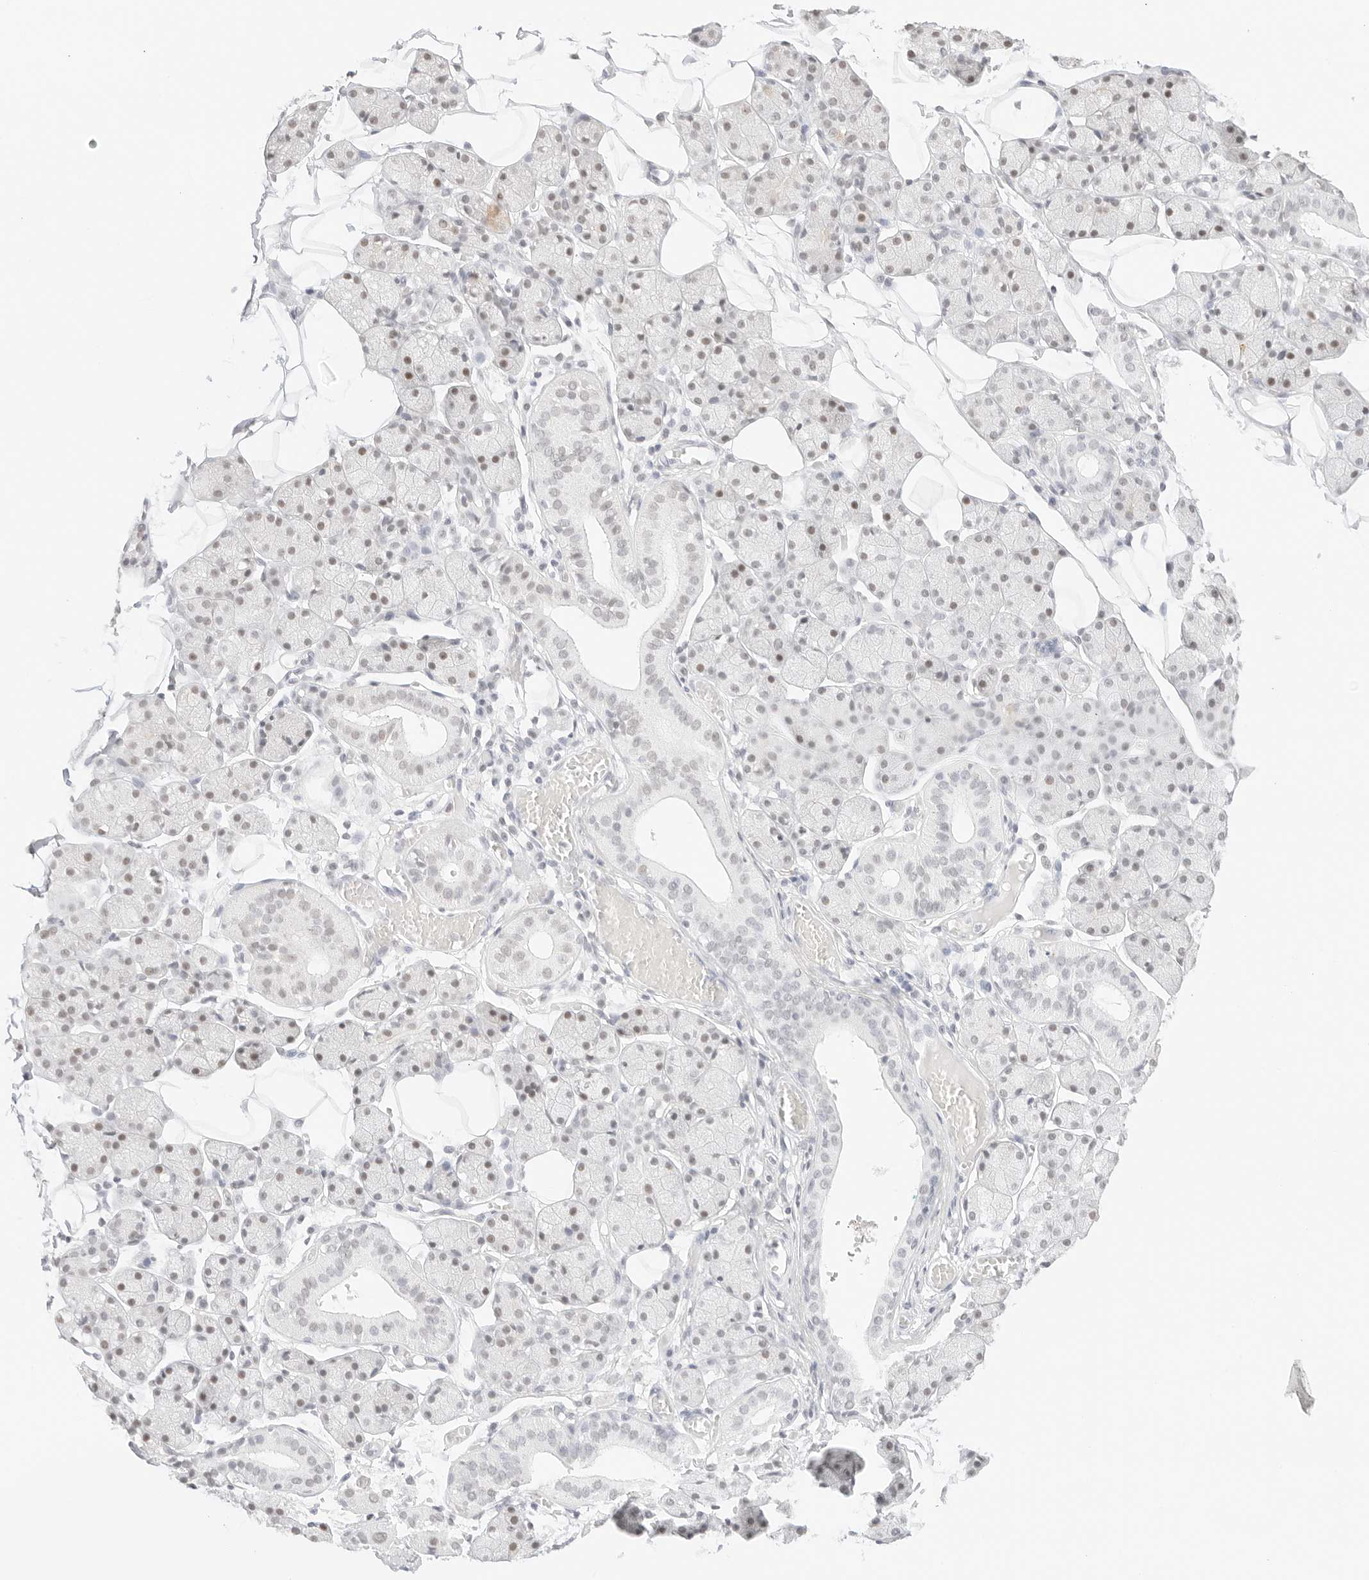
{"staining": {"intensity": "weak", "quantity": "25%-75%", "location": "nuclear"}, "tissue": "salivary gland", "cell_type": "Glandular cells", "image_type": "normal", "snomed": [{"axis": "morphology", "description": "Normal tissue, NOS"}, {"axis": "topography", "description": "Salivary gland"}], "caption": "Salivary gland stained with immunohistochemistry (IHC) exhibits weak nuclear positivity in about 25%-75% of glandular cells.", "gene": "FBLN5", "patient": {"sex": "female", "age": 33}}